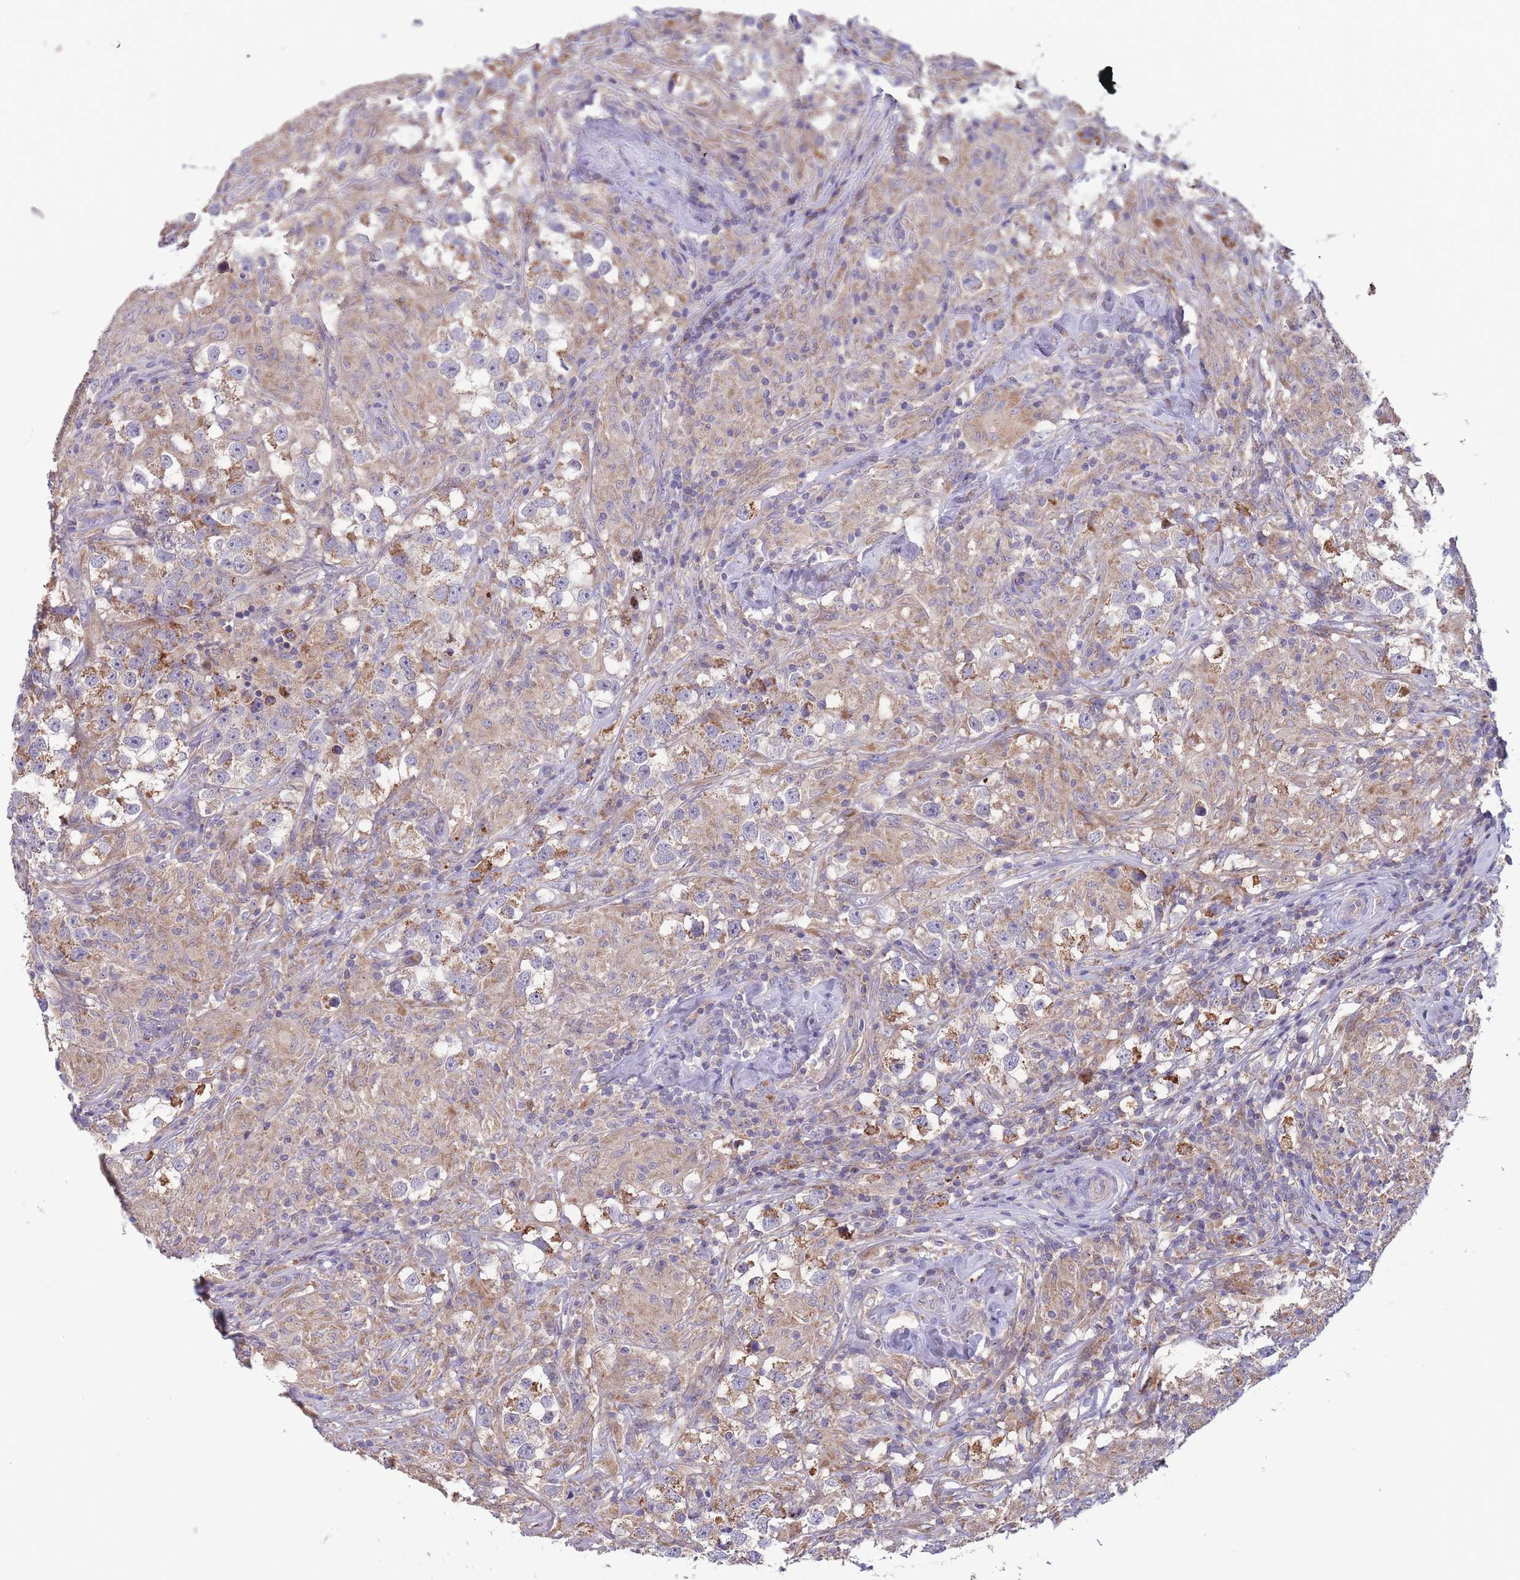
{"staining": {"intensity": "moderate", "quantity": "25%-75%", "location": "cytoplasmic/membranous"}, "tissue": "testis cancer", "cell_type": "Tumor cells", "image_type": "cancer", "snomed": [{"axis": "morphology", "description": "Seminoma, NOS"}, {"axis": "topography", "description": "Testis"}], "caption": "Testis cancer stained for a protein demonstrates moderate cytoplasmic/membranous positivity in tumor cells. (DAB IHC, brown staining for protein, blue staining for nuclei).", "gene": "SLC25A42", "patient": {"sex": "male", "age": 46}}